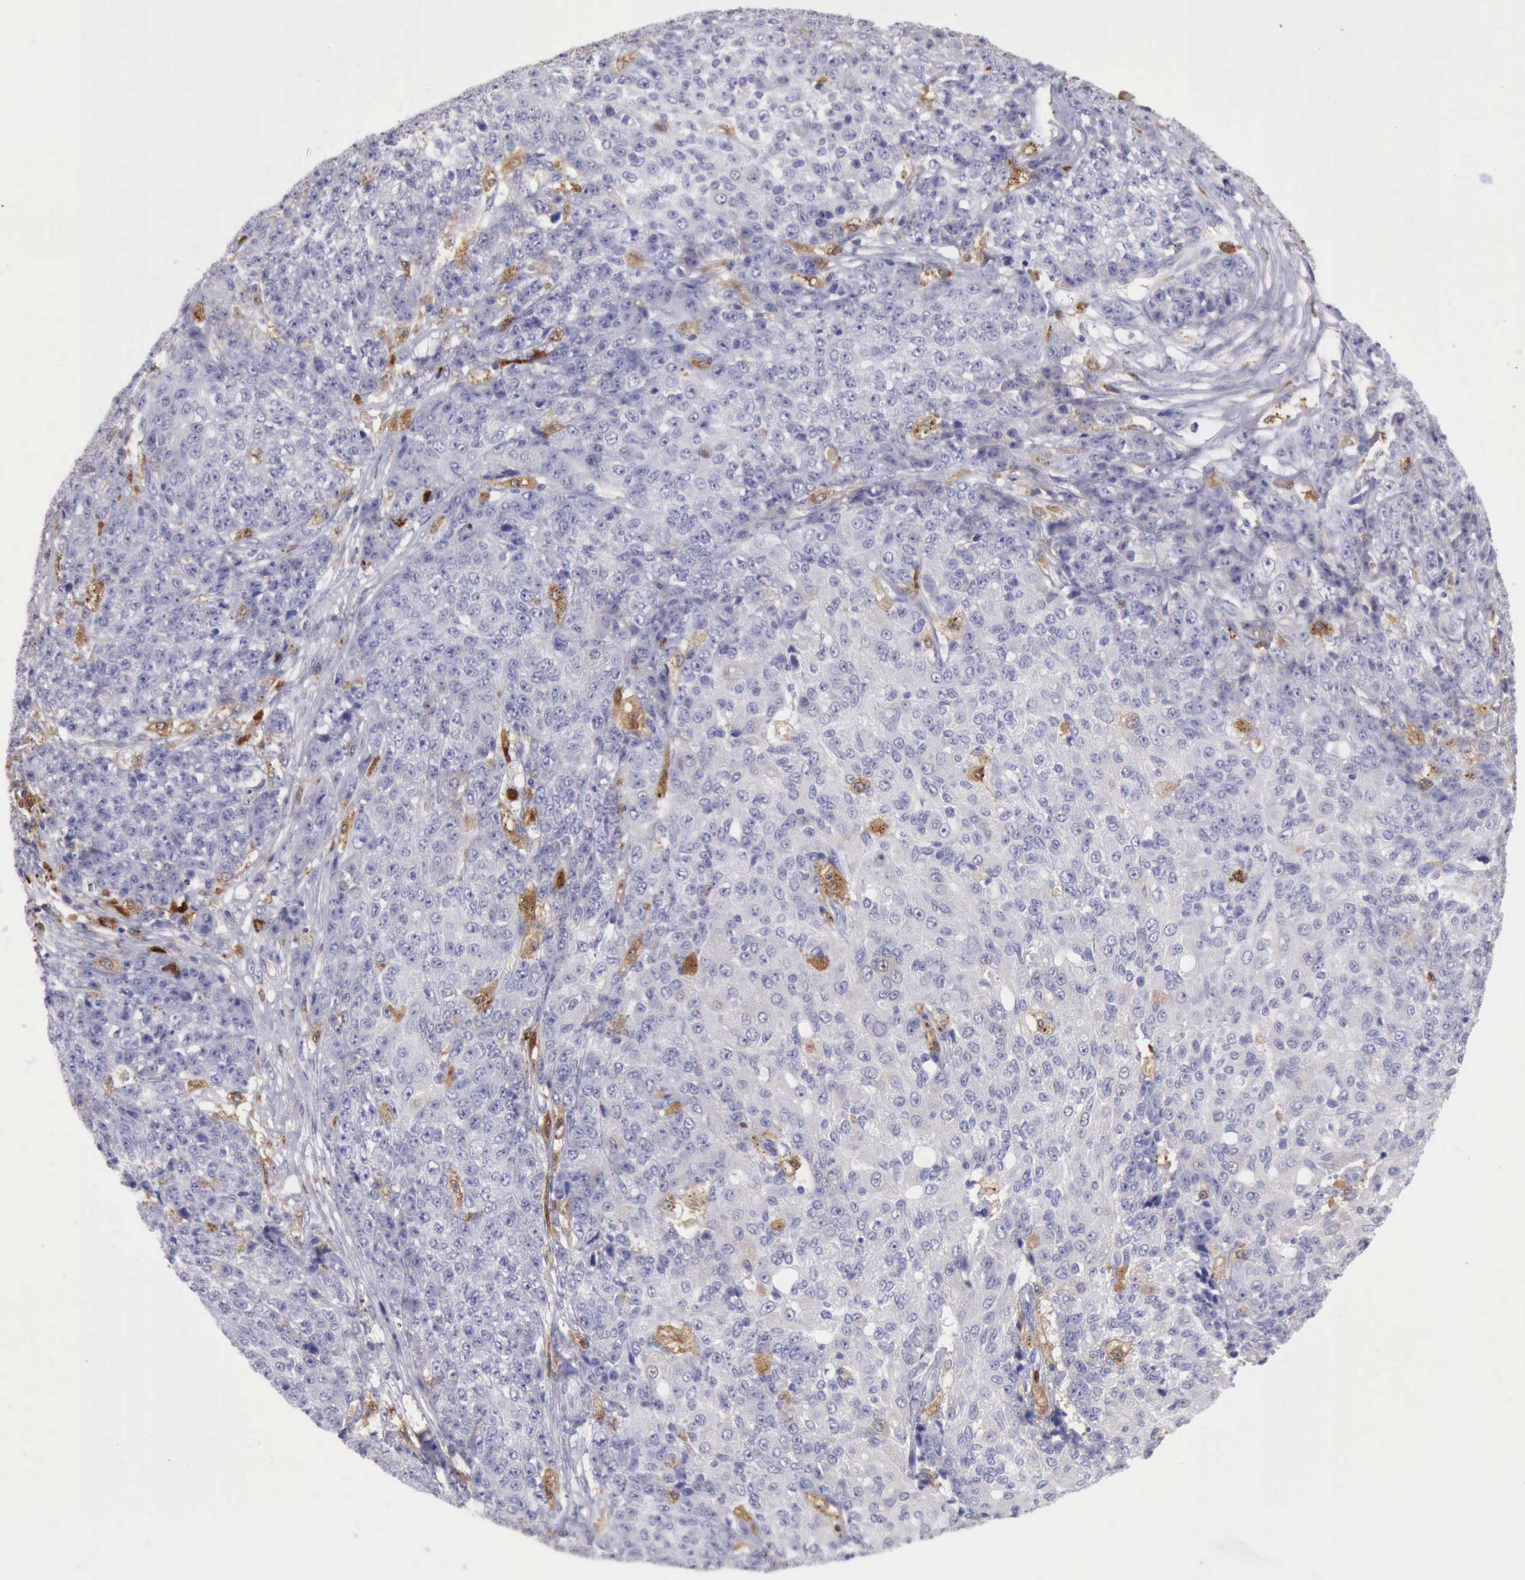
{"staining": {"intensity": "negative", "quantity": "none", "location": "none"}, "tissue": "ovarian cancer", "cell_type": "Tumor cells", "image_type": "cancer", "snomed": [{"axis": "morphology", "description": "Carcinoma, endometroid"}, {"axis": "topography", "description": "Ovary"}], "caption": "Immunohistochemical staining of human endometroid carcinoma (ovarian) demonstrates no significant positivity in tumor cells. The staining was performed using DAB (3,3'-diaminobenzidine) to visualize the protein expression in brown, while the nuclei were stained in blue with hematoxylin (Magnification: 20x).", "gene": "CSTA", "patient": {"sex": "female", "age": 42}}